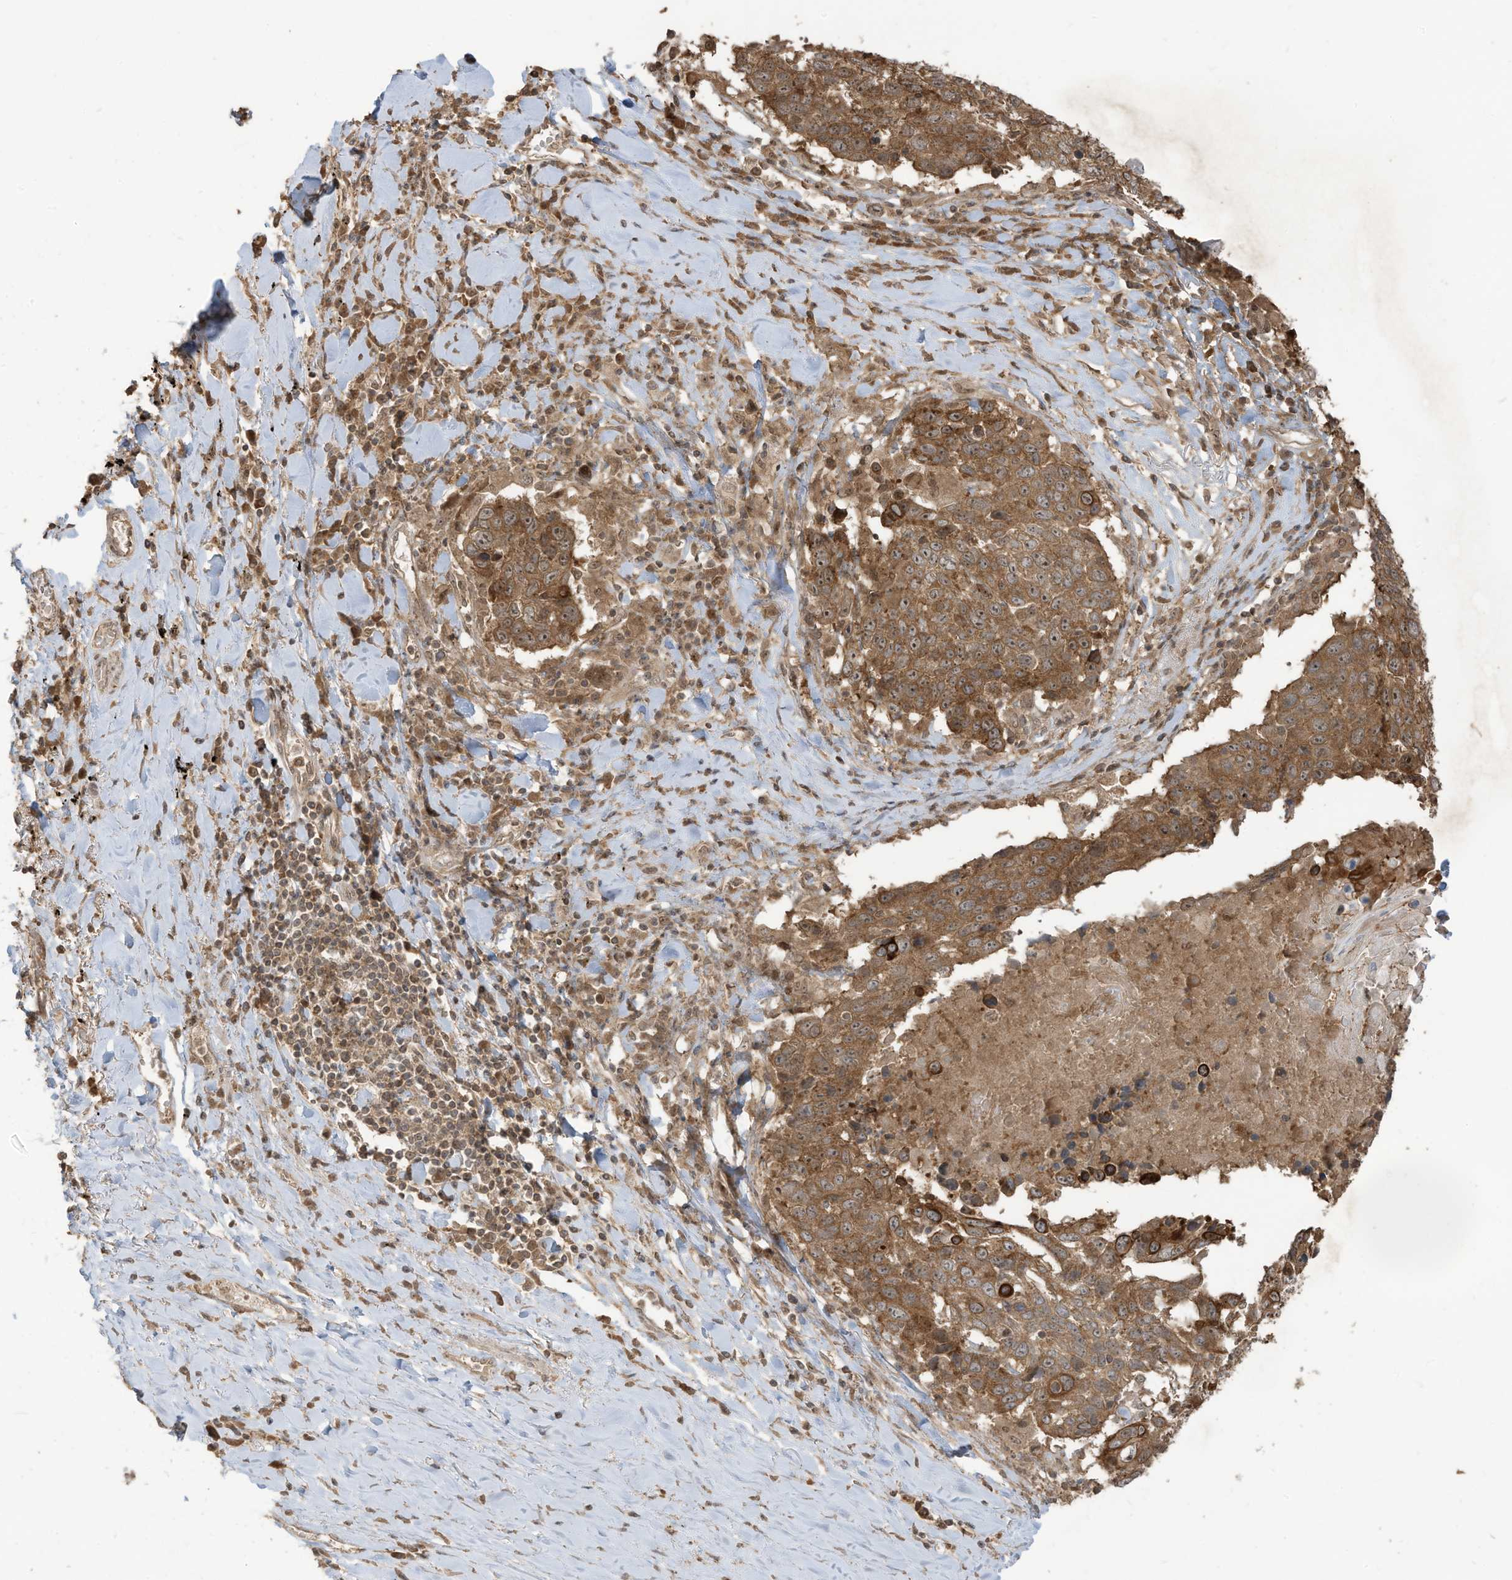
{"staining": {"intensity": "moderate", "quantity": ">75%", "location": "cytoplasmic/membranous,nuclear"}, "tissue": "lung cancer", "cell_type": "Tumor cells", "image_type": "cancer", "snomed": [{"axis": "morphology", "description": "Squamous cell carcinoma, NOS"}, {"axis": "topography", "description": "Lung"}], "caption": "Immunohistochemical staining of lung cancer (squamous cell carcinoma) reveals moderate cytoplasmic/membranous and nuclear protein positivity in approximately >75% of tumor cells.", "gene": "CARF", "patient": {"sex": "male", "age": 66}}